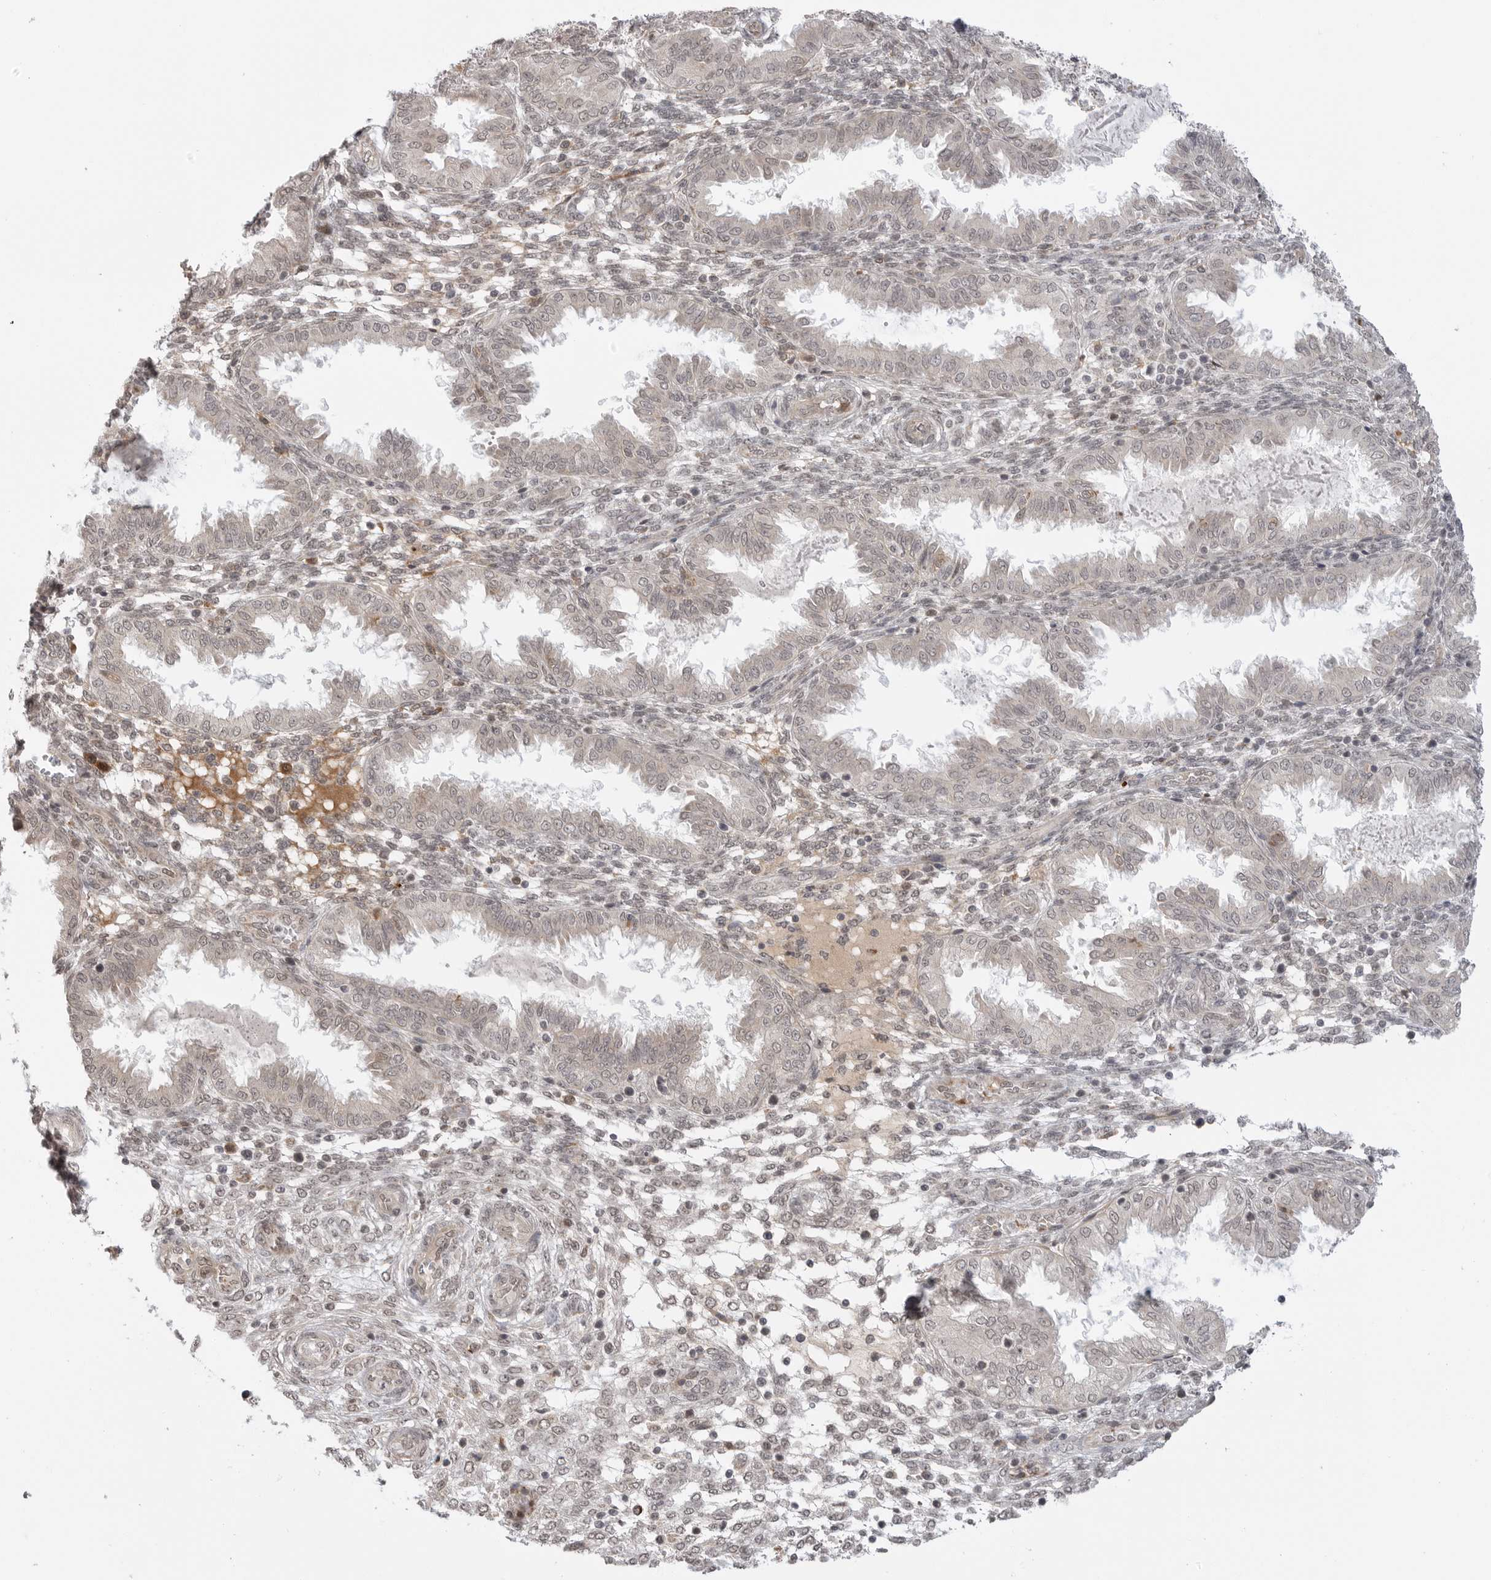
{"staining": {"intensity": "weak", "quantity": "<25%", "location": "nuclear"}, "tissue": "endometrium", "cell_type": "Cells in endometrial stroma", "image_type": "normal", "snomed": [{"axis": "morphology", "description": "Normal tissue, NOS"}, {"axis": "topography", "description": "Endometrium"}], "caption": "High power microscopy micrograph of an immunohistochemistry (IHC) histopathology image of normal endometrium, revealing no significant staining in cells in endometrial stroma. Nuclei are stained in blue.", "gene": "KALRN", "patient": {"sex": "female", "age": 33}}